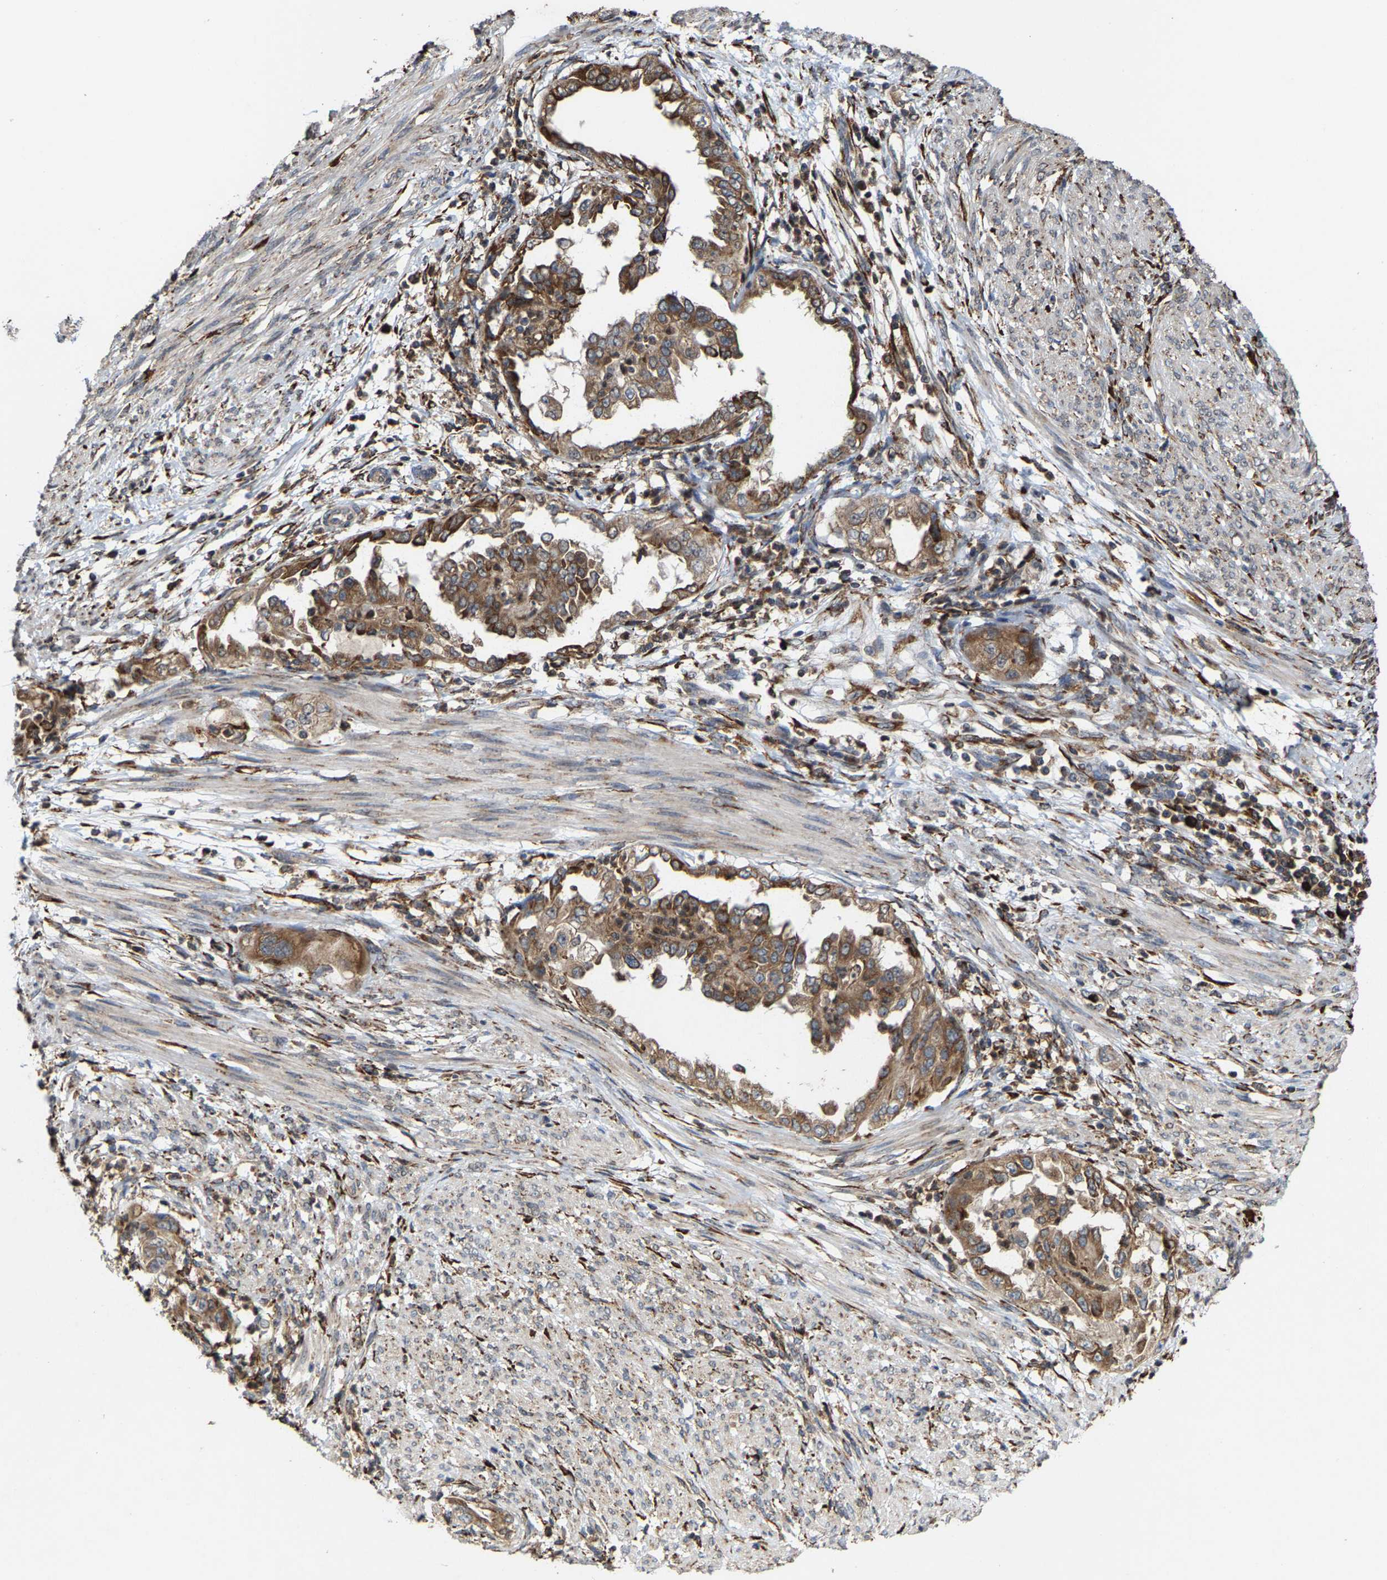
{"staining": {"intensity": "moderate", "quantity": ">75%", "location": "cytoplasmic/membranous"}, "tissue": "endometrial cancer", "cell_type": "Tumor cells", "image_type": "cancer", "snomed": [{"axis": "morphology", "description": "Adenocarcinoma, NOS"}, {"axis": "topography", "description": "Endometrium"}], "caption": "Tumor cells demonstrate medium levels of moderate cytoplasmic/membranous expression in about >75% of cells in adenocarcinoma (endometrial).", "gene": "FGD3", "patient": {"sex": "female", "age": 85}}